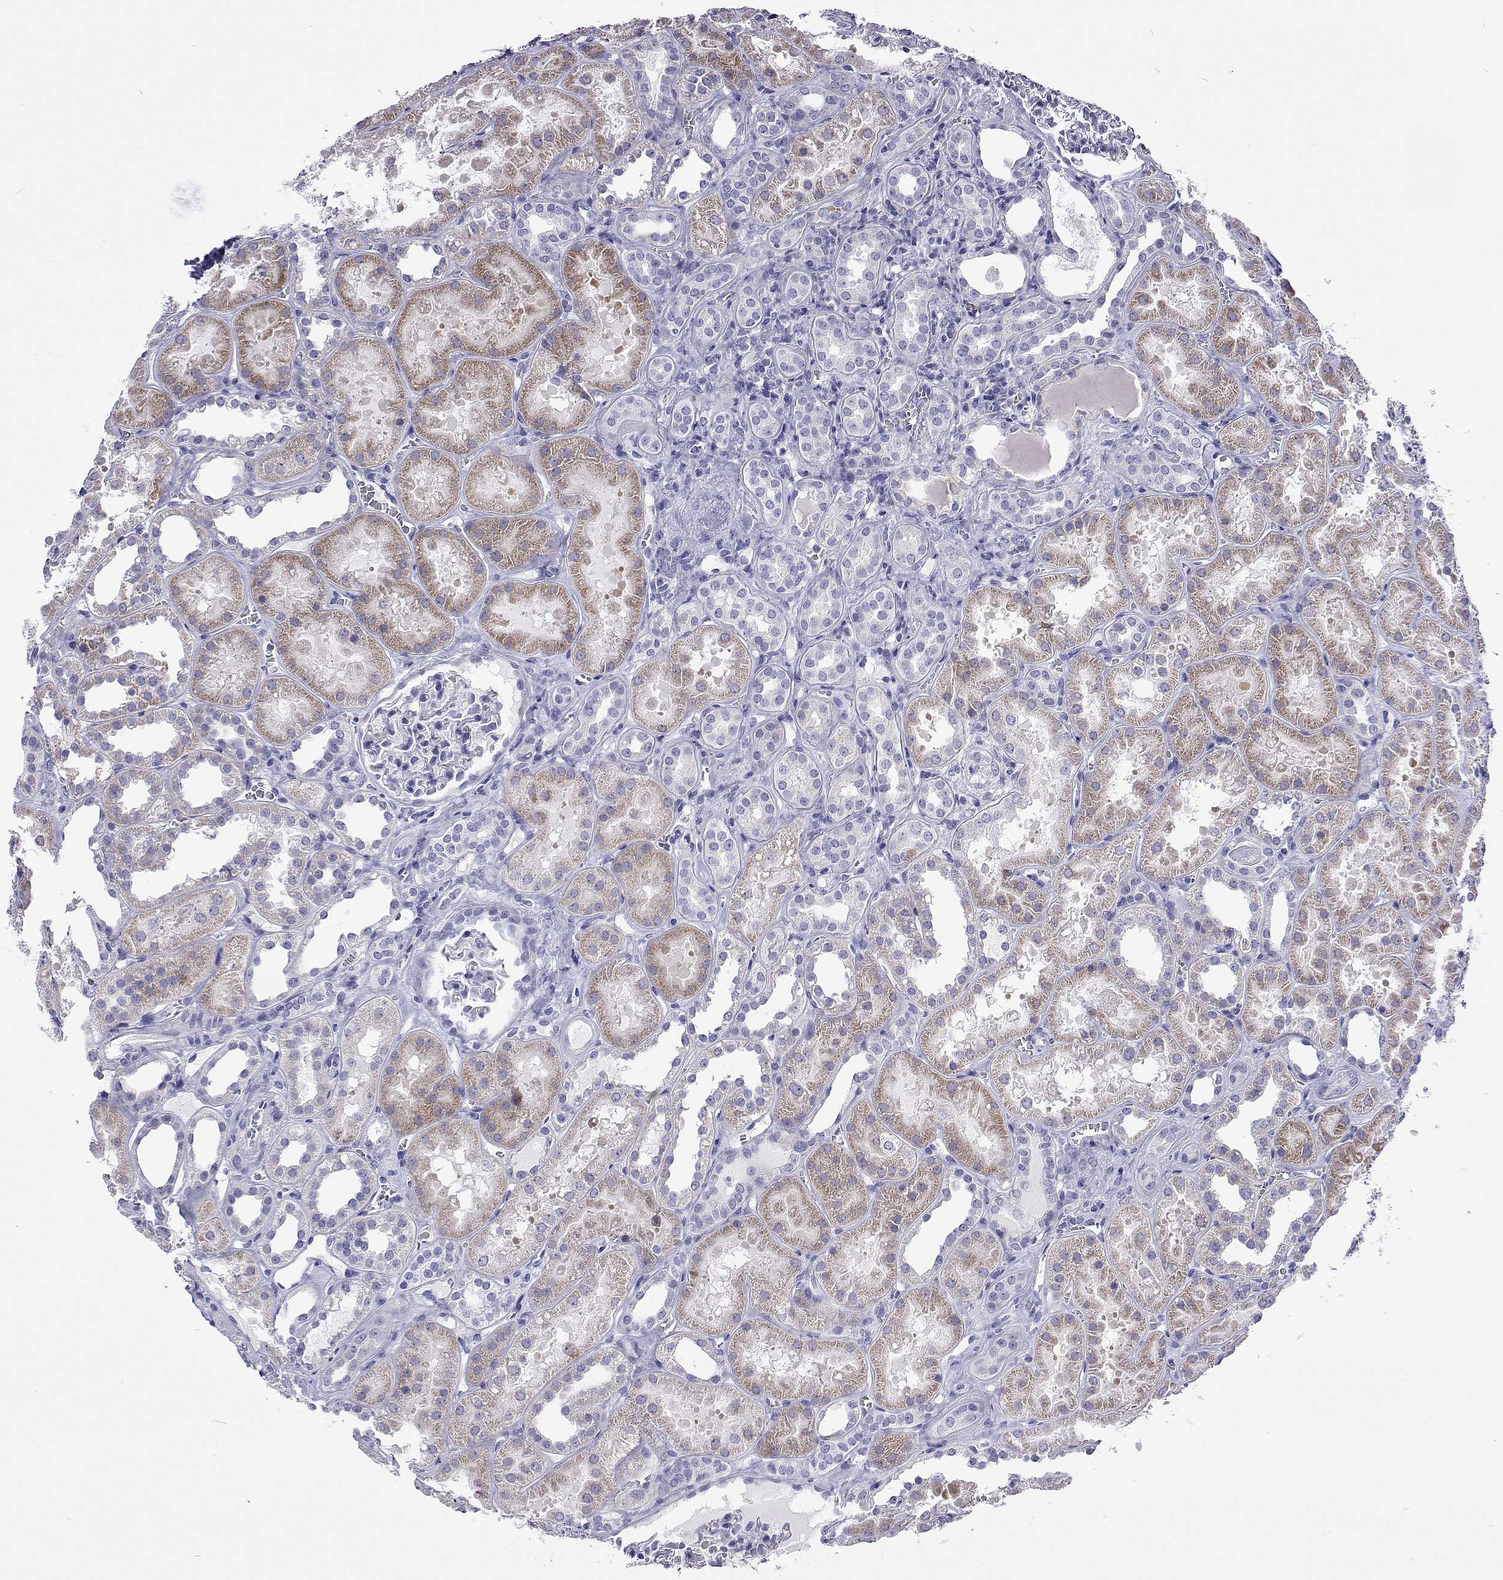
{"staining": {"intensity": "negative", "quantity": "none", "location": "none"}, "tissue": "kidney", "cell_type": "Cells in glomeruli", "image_type": "normal", "snomed": [{"axis": "morphology", "description": "Normal tissue, NOS"}, {"axis": "topography", "description": "Kidney"}], "caption": "High magnification brightfield microscopy of normal kidney stained with DAB (3,3'-diaminobenzidine) (brown) and counterstained with hematoxylin (blue): cells in glomeruli show no significant positivity.", "gene": "UMODL1", "patient": {"sex": "female", "age": 41}}